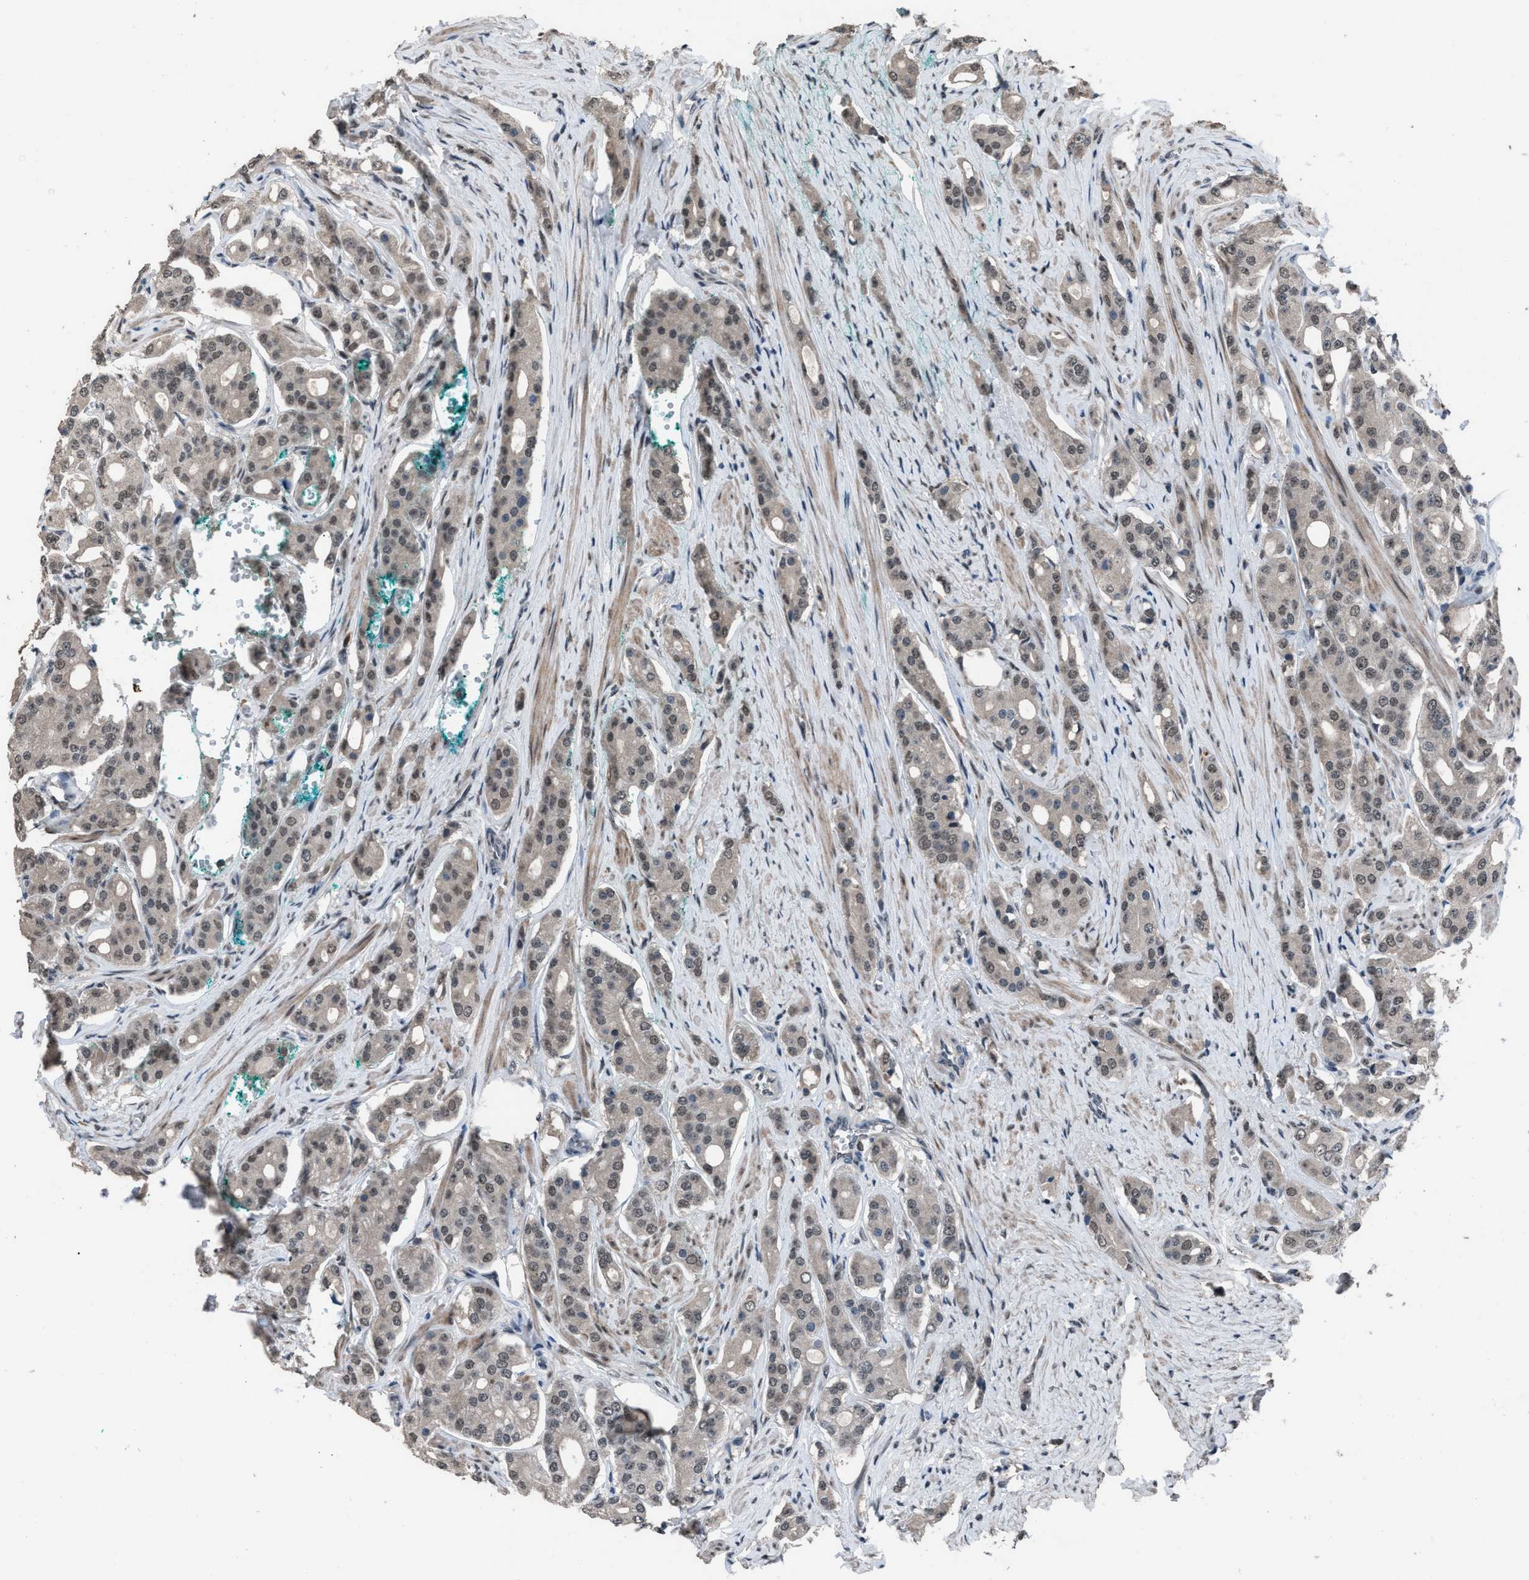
{"staining": {"intensity": "weak", "quantity": ">75%", "location": "nuclear"}, "tissue": "prostate cancer", "cell_type": "Tumor cells", "image_type": "cancer", "snomed": [{"axis": "morphology", "description": "Adenocarcinoma, High grade"}, {"axis": "topography", "description": "Prostate"}], "caption": "A low amount of weak nuclear expression is present in about >75% of tumor cells in adenocarcinoma (high-grade) (prostate) tissue. (DAB (3,3'-diaminobenzidine) IHC with brightfield microscopy, high magnification).", "gene": "ZNF276", "patient": {"sex": "male", "age": 71}}